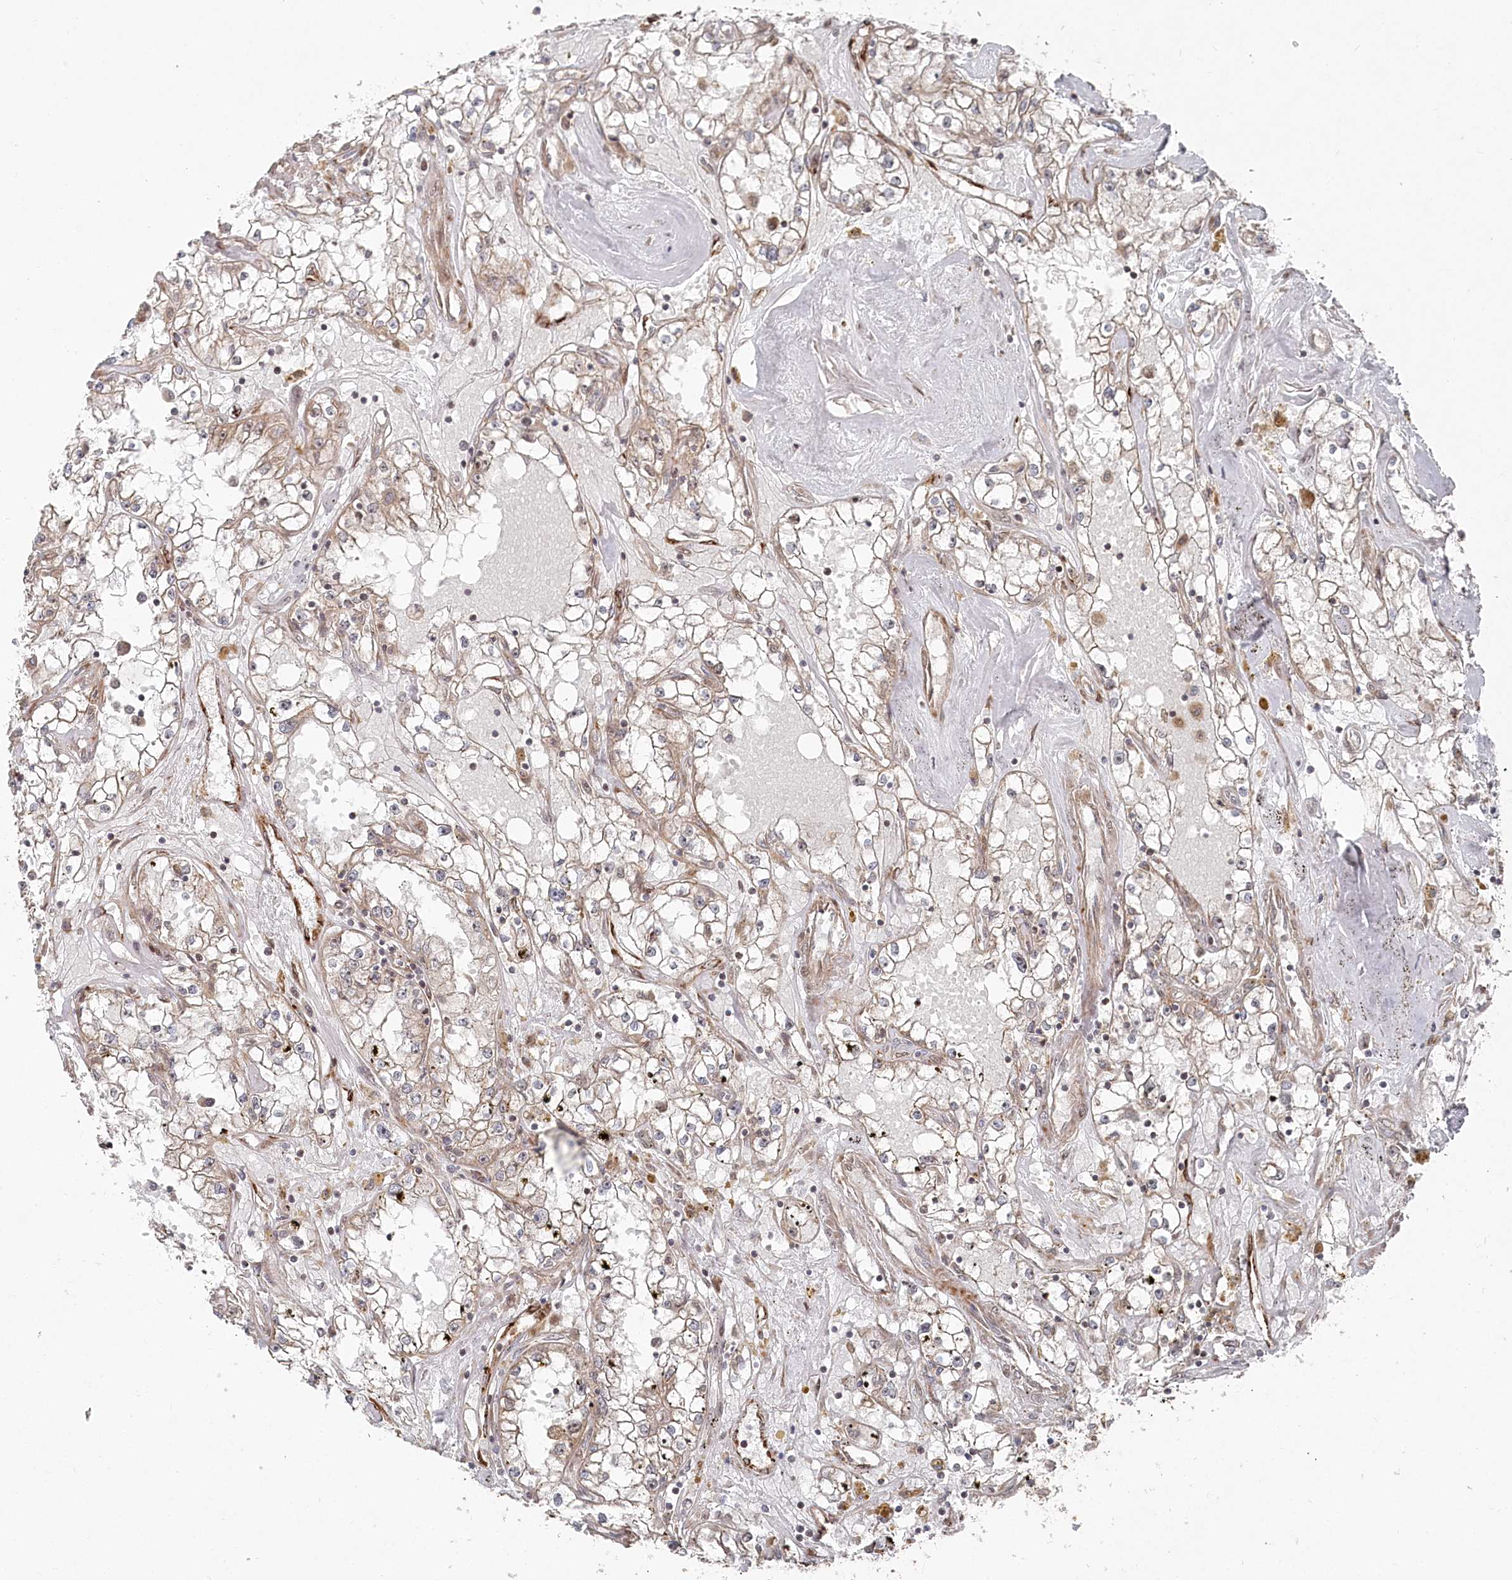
{"staining": {"intensity": "weak", "quantity": "<25%", "location": "cytoplasmic/membranous"}, "tissue": "renal cancer", "cell_type": "Tumor cells", "image_type": "cancer", "snomed": [{"axis": "morphology", "description": "Adenocarcinoma, NOS"}, {"axis": "topography", "description": "Kidney"}], "caption": "The histopathology image shows no staining of tumor cells in renal adenocarcinoma.", "gene": "POLR3A", "patient": {"sex": "male", "age": 56}}